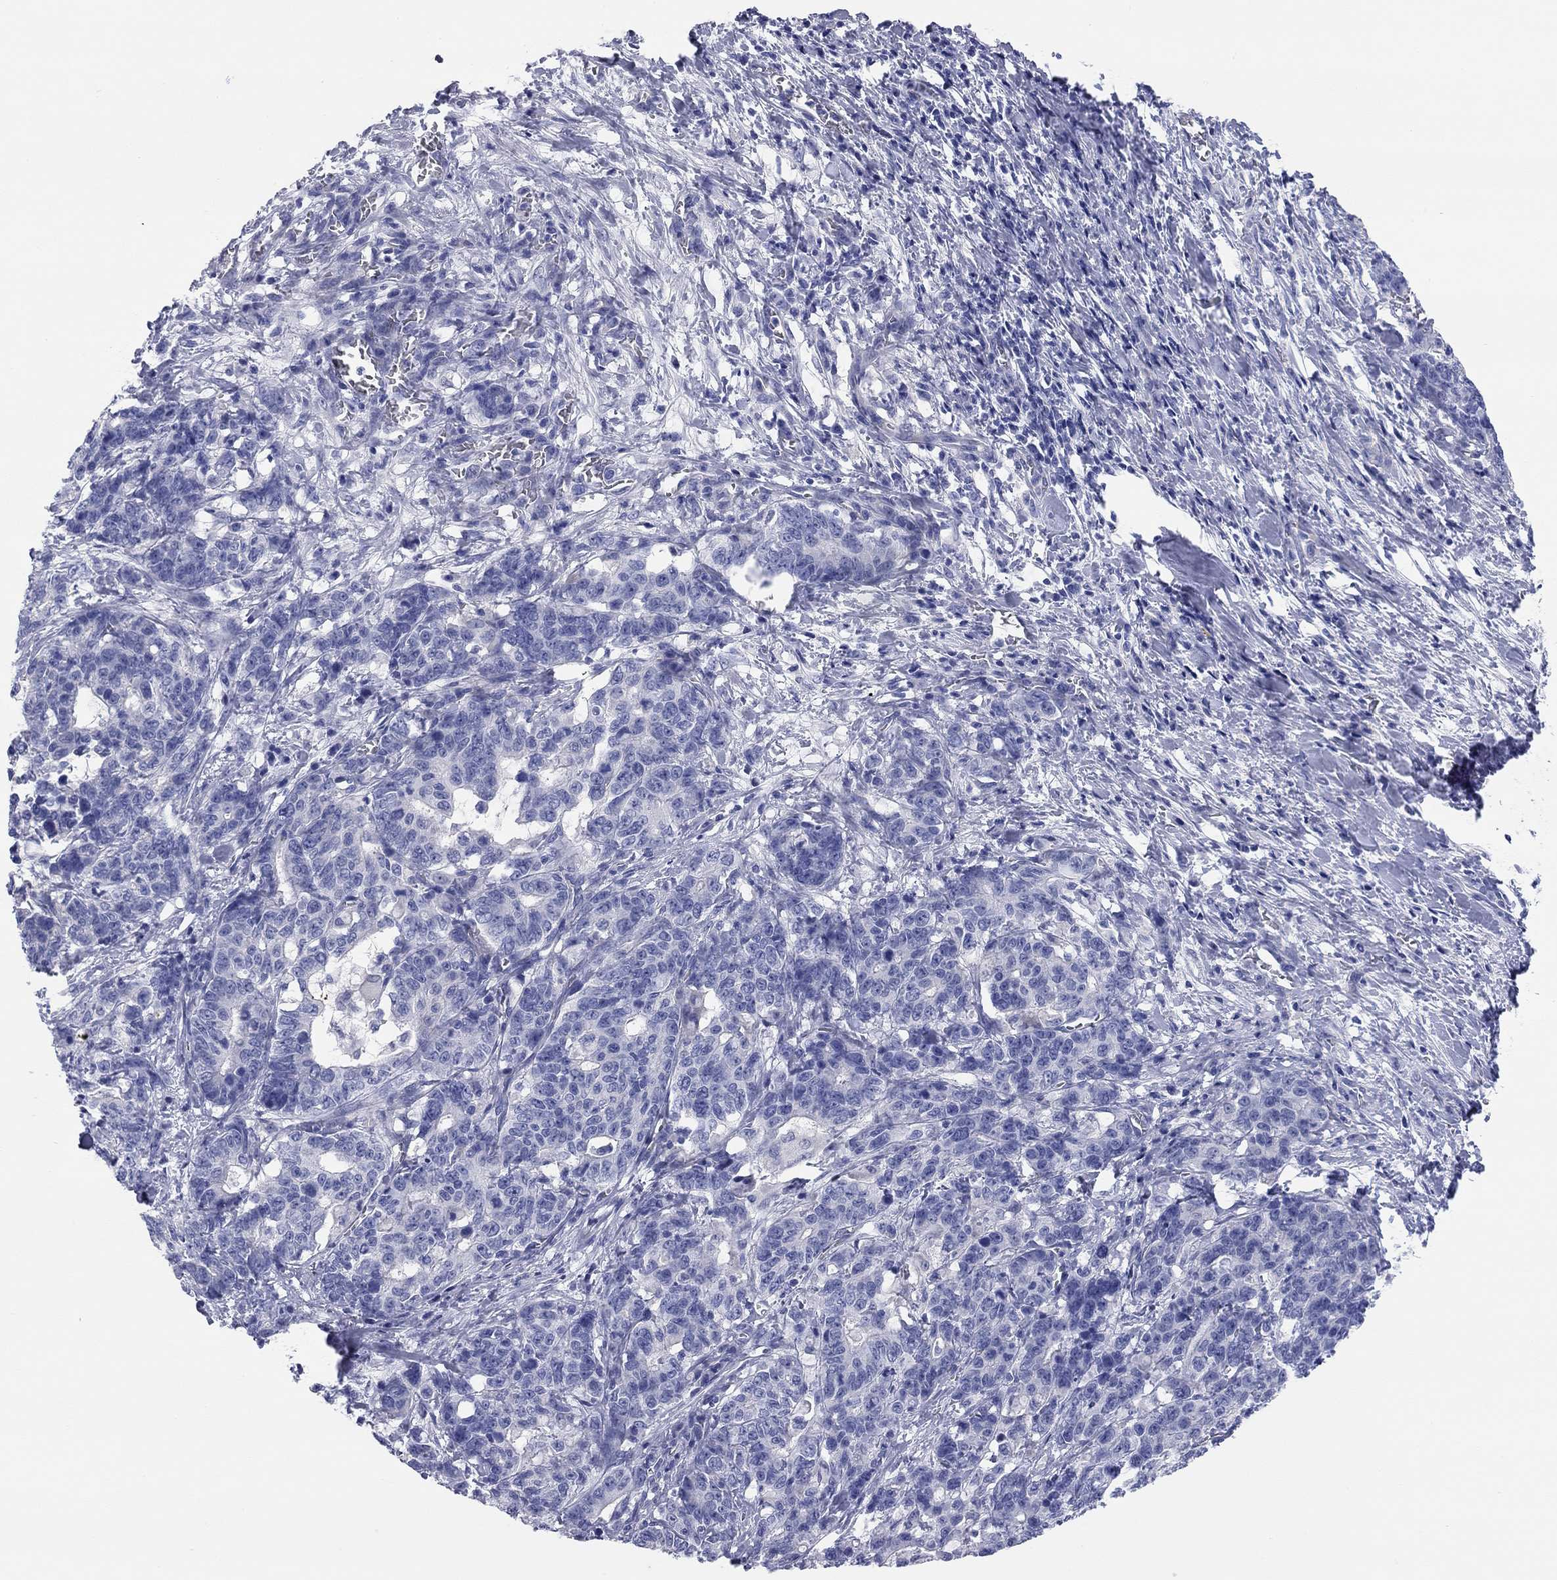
{"staining": {"intensity": "negative", "quantity": "none", "location": "none"}, "tissue": "stomach cancer", "cell_type": "Tumor cells", "image_type": "cancer", "snomed": [{"axis": "morphology", "description": "Normal tissue, NOS"}, {"axis": "morphology", "description": "Adenocarcinoma, NOS"}, {"axis": "topography", "description": "Stomach"}], "caption": "Stomach adenocarcinoma was stained to show a protein in brown. There is no significant positivity in tumor cells.", "gene": "TMEM221", "patient": {"sex": "female", "age": 64}}